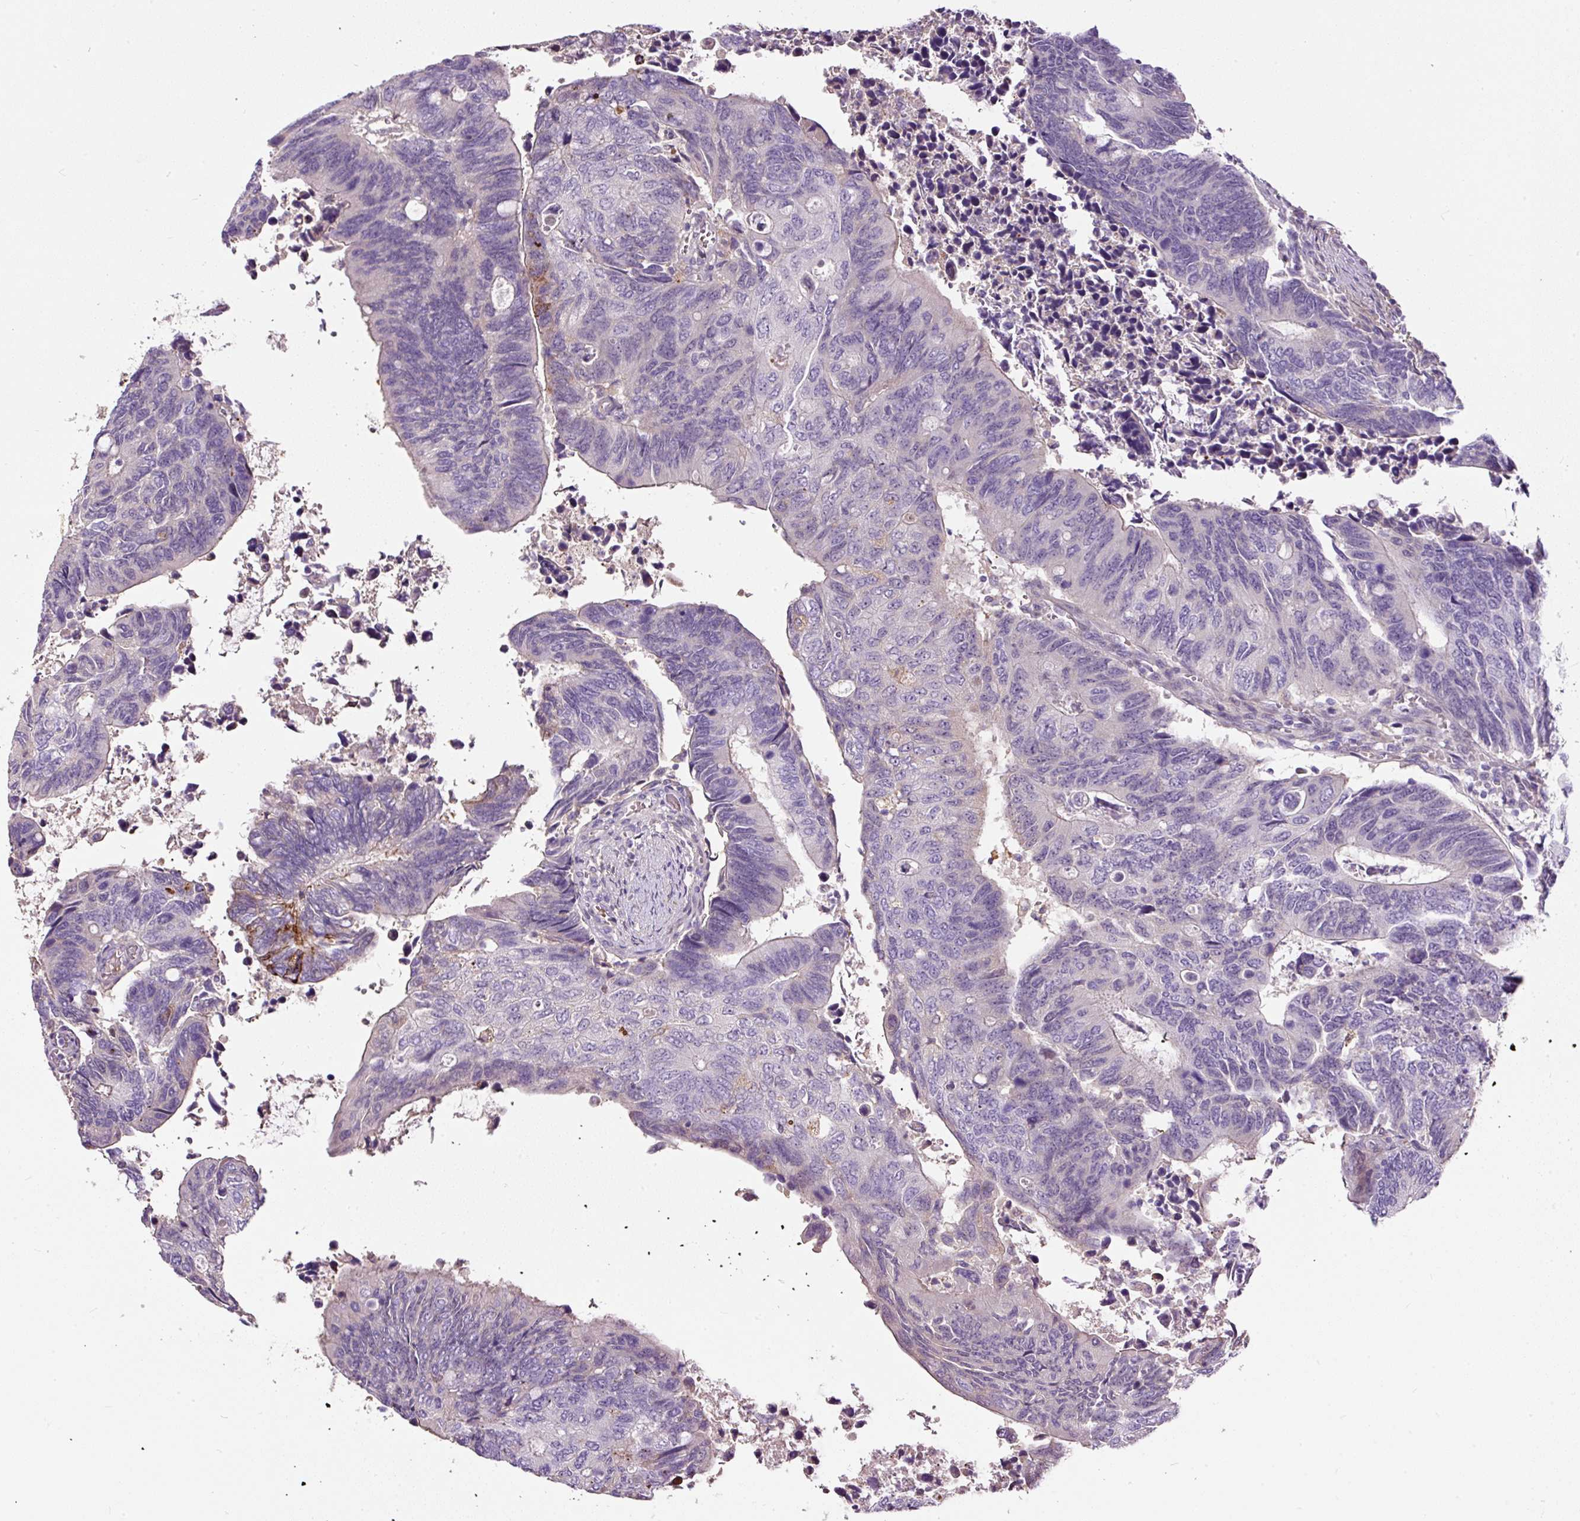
{"staining": {"intensity": "negative", "quantity": "none", "location": "none"}, "tissue": "colorectal cancer", "cell_type": "Tumor cells", "image_type": "cancer", "snomed": [{"axis": "morphology", "description": "Adenocarcinoma, NOS"}, {"axis": "topography", "description": "Colon"}], "caption": "Tumor cells show no significant expression in colorectal cancer.", "gene": "LRRC24", "patient": {"sex": "male", "age": 87}}